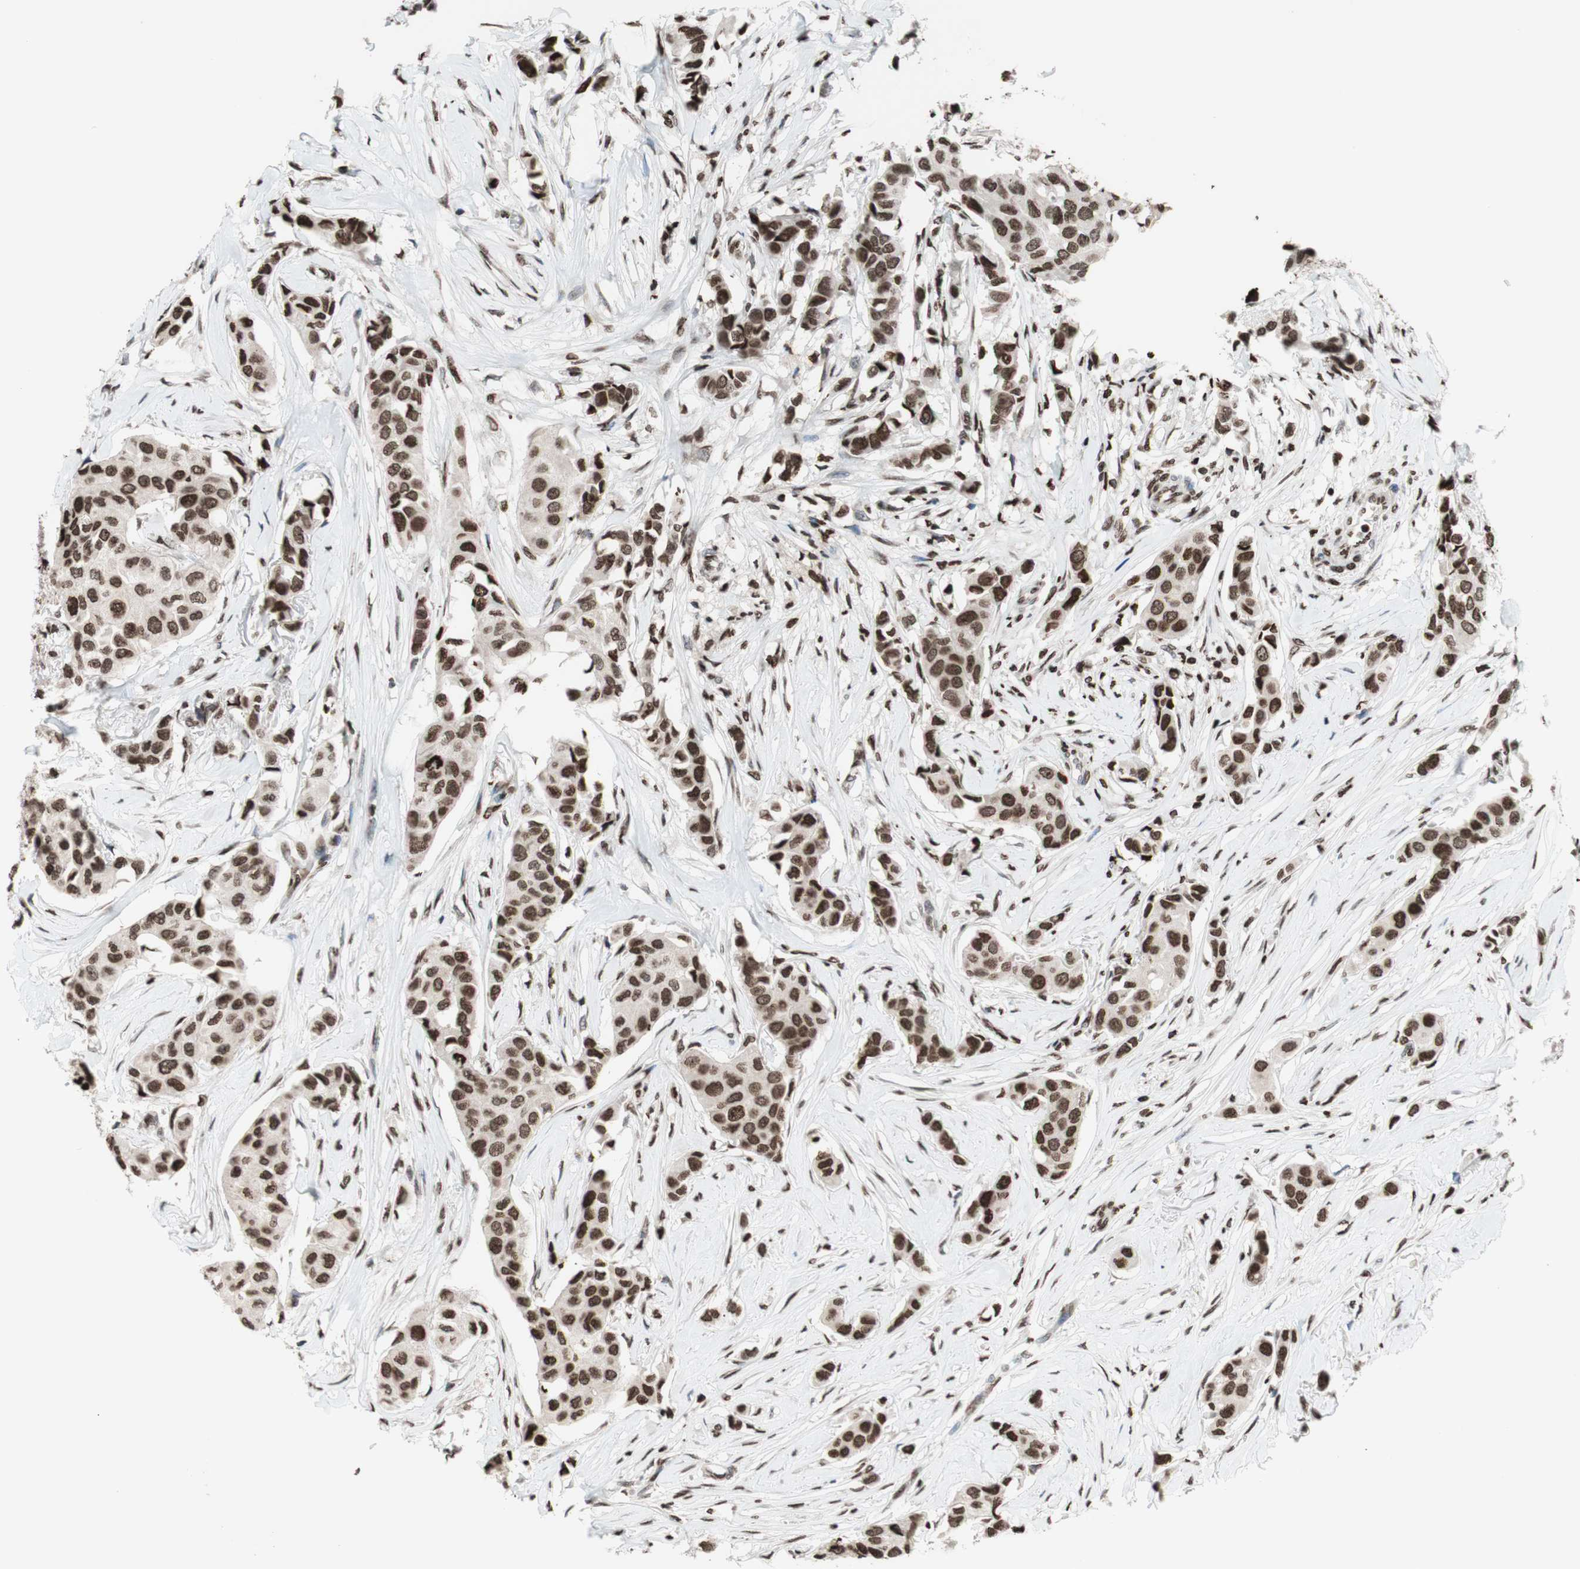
{"staining": {"intensity": "strong", "quantity": ">75%", "location": "nuclear"}, "tissue": "breast cancer", "cell_type": "Tumor cells", "image_type": "cancer", "snomed": [{"axis": "morphology", "description": "Duct carcinoma"}, {"axis": "topography", "description": "Breast"}], "caption": "There is high levels of strong nuclear positivity in tumor cells of invasive ductal carcinoma (breast), as demonstrated by immunohistochemical staining (brown color).", "gene": "NCOA3", "patient": {"sex": "female", "age": 80}}